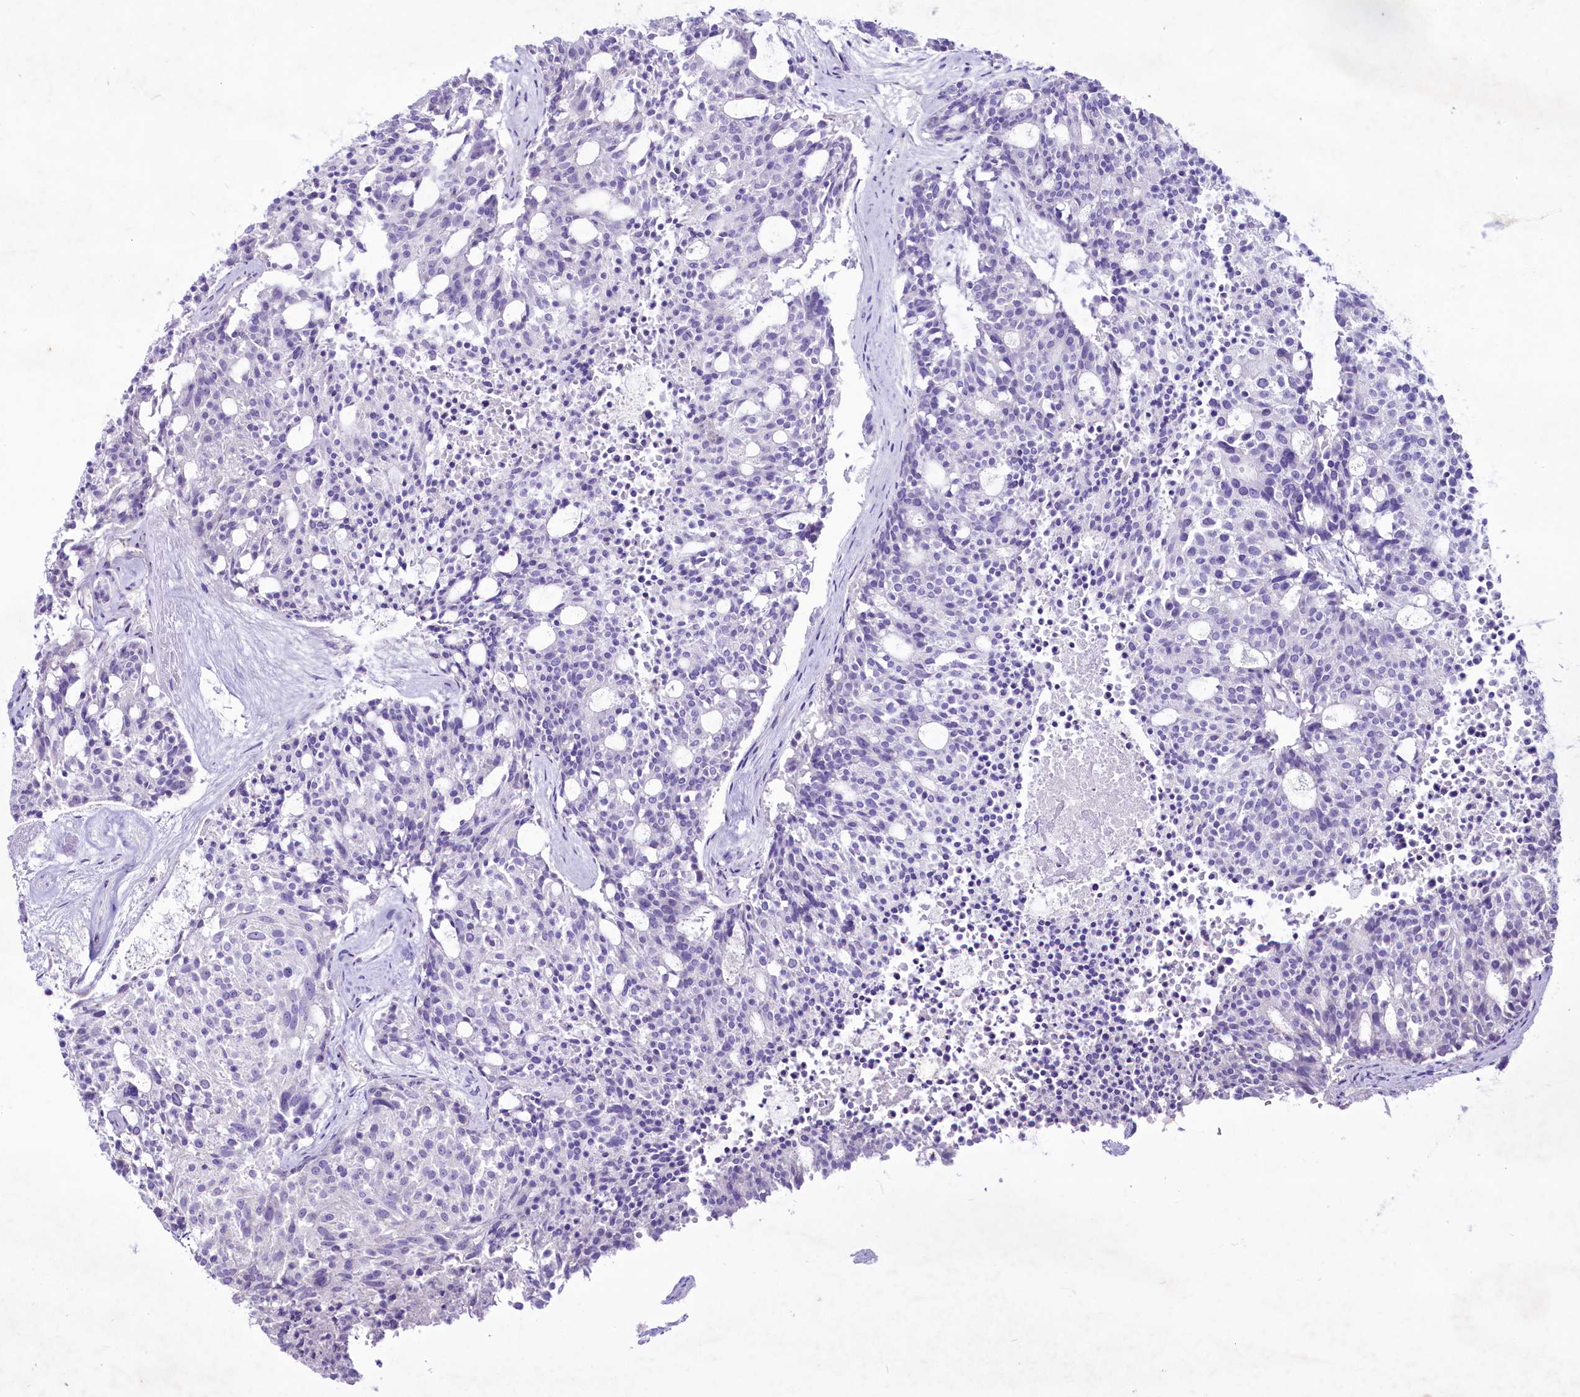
{"staining": {"intensity": "negative", "quantity": "none", "location": "none"}, "tissue": "carcinoid", "cell_type": "Tumor cells", "image_type": "cancer", "snomed": [{"axis": "morphology", "description": "Carcinoid, malignant, NOS"}, {"axis": "topography", "description": "Pancreas"}], "caption": "Immunohistochemistry image of carcinoid (malignant) stained for a protein (brown), which displays no positivity in tumor cells.", "gene": "FAM209B", "patient": {"sex": "female", "age": 54}}